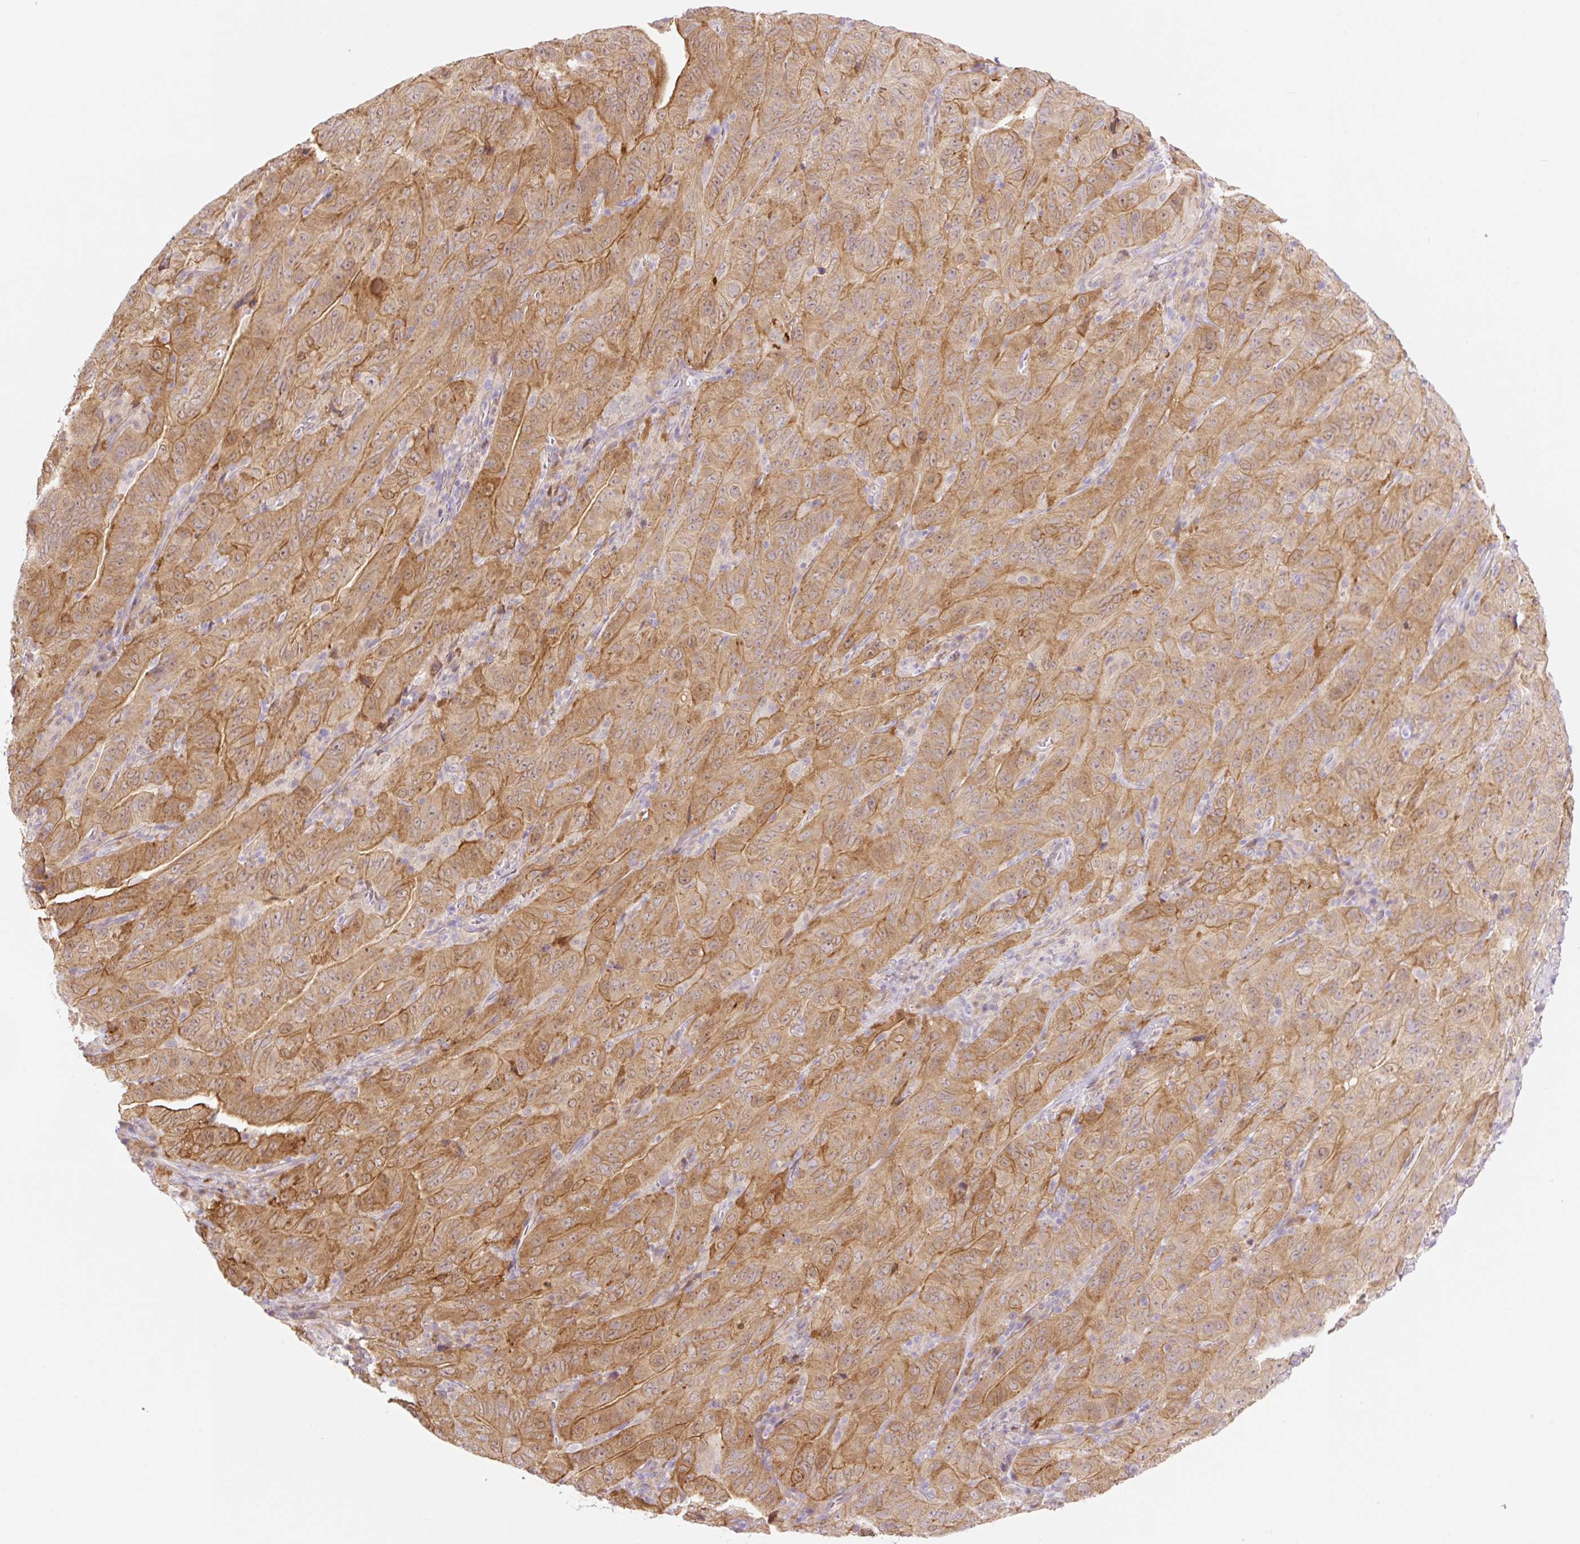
{"staining": {"intensity": "moderate", "quantity": ">75%", "location": "cytoplasmic/membranous,nuclear"}, "tissue": "pancreatic cancer", "cell_type": "Tumor cells", "image_type": "cancer", "snomed": [{"axis": "morphology", "description": "Adenocarcinoma, NOS"}, {"axis": "topography", "description": "Pancreas"}], "caption": "A brown stain highlights moderate cytoplasmic/membranous and nuclear positivity of a protein in human pancreatic cancer (adenocarcinoma) tumor cells.", "gene": "ZFP41", "patient": {"sex": "male", "age": 63}}